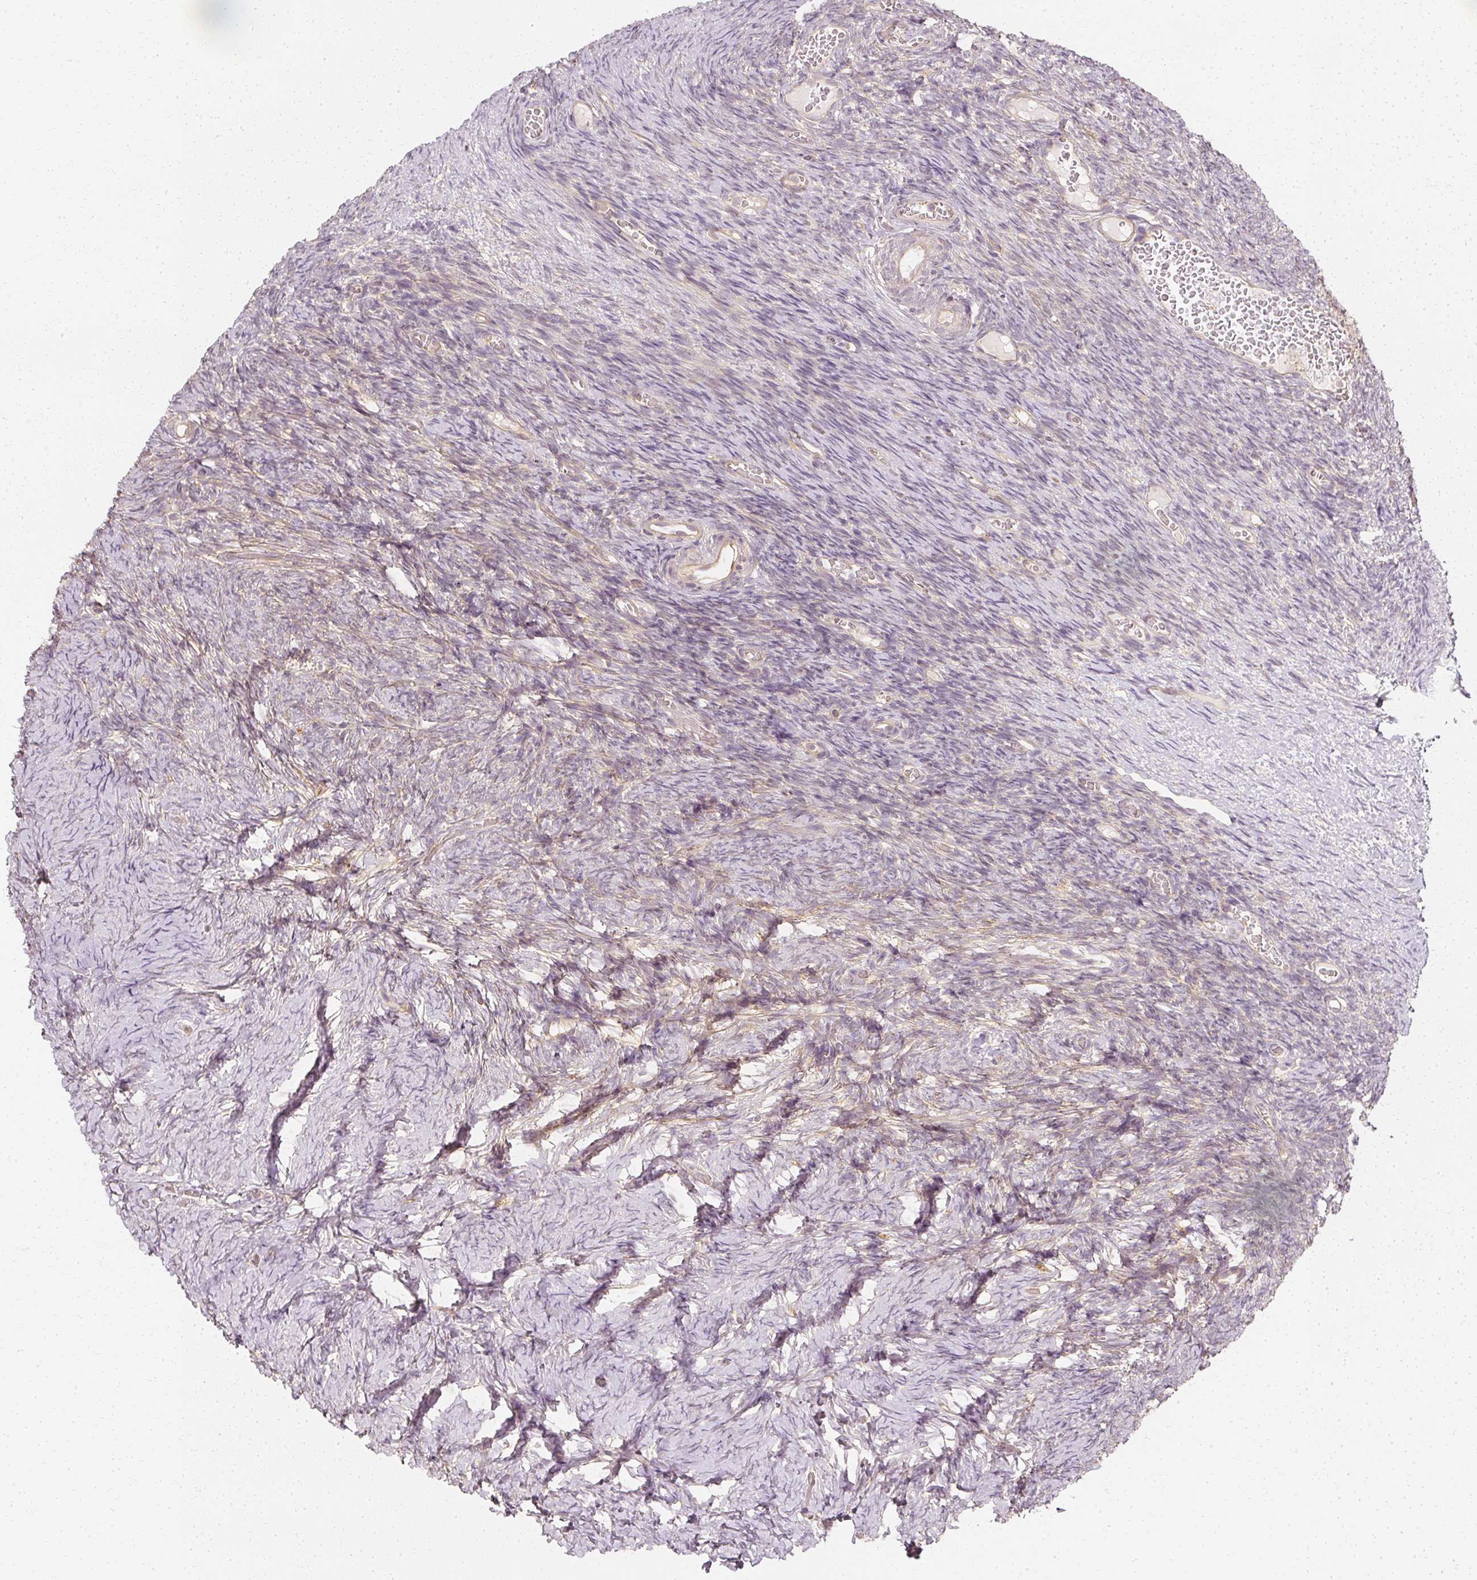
{"staining": {"intensity": "weak", "quantity": "<25%", "location": "cytoplasmic/membranous"}, "tissue": "ovary", "cell_type": "Follicle cells", "image_type": "normal", "snomed": [{"axis": "morphology", "description": "Normal tissue, NOS"}, {"axis": "topography", "description": "Ovary"}], "caption": "Immunohistochemistry (IHC) histopathology image of unremarkable ovary: ovary stained with DAB (3,3'-diaminobenzidine) shows no significant protein staining in follicle cells.", "gene": "GNAQ", "patient": {"sex": "female", "age": 39}}